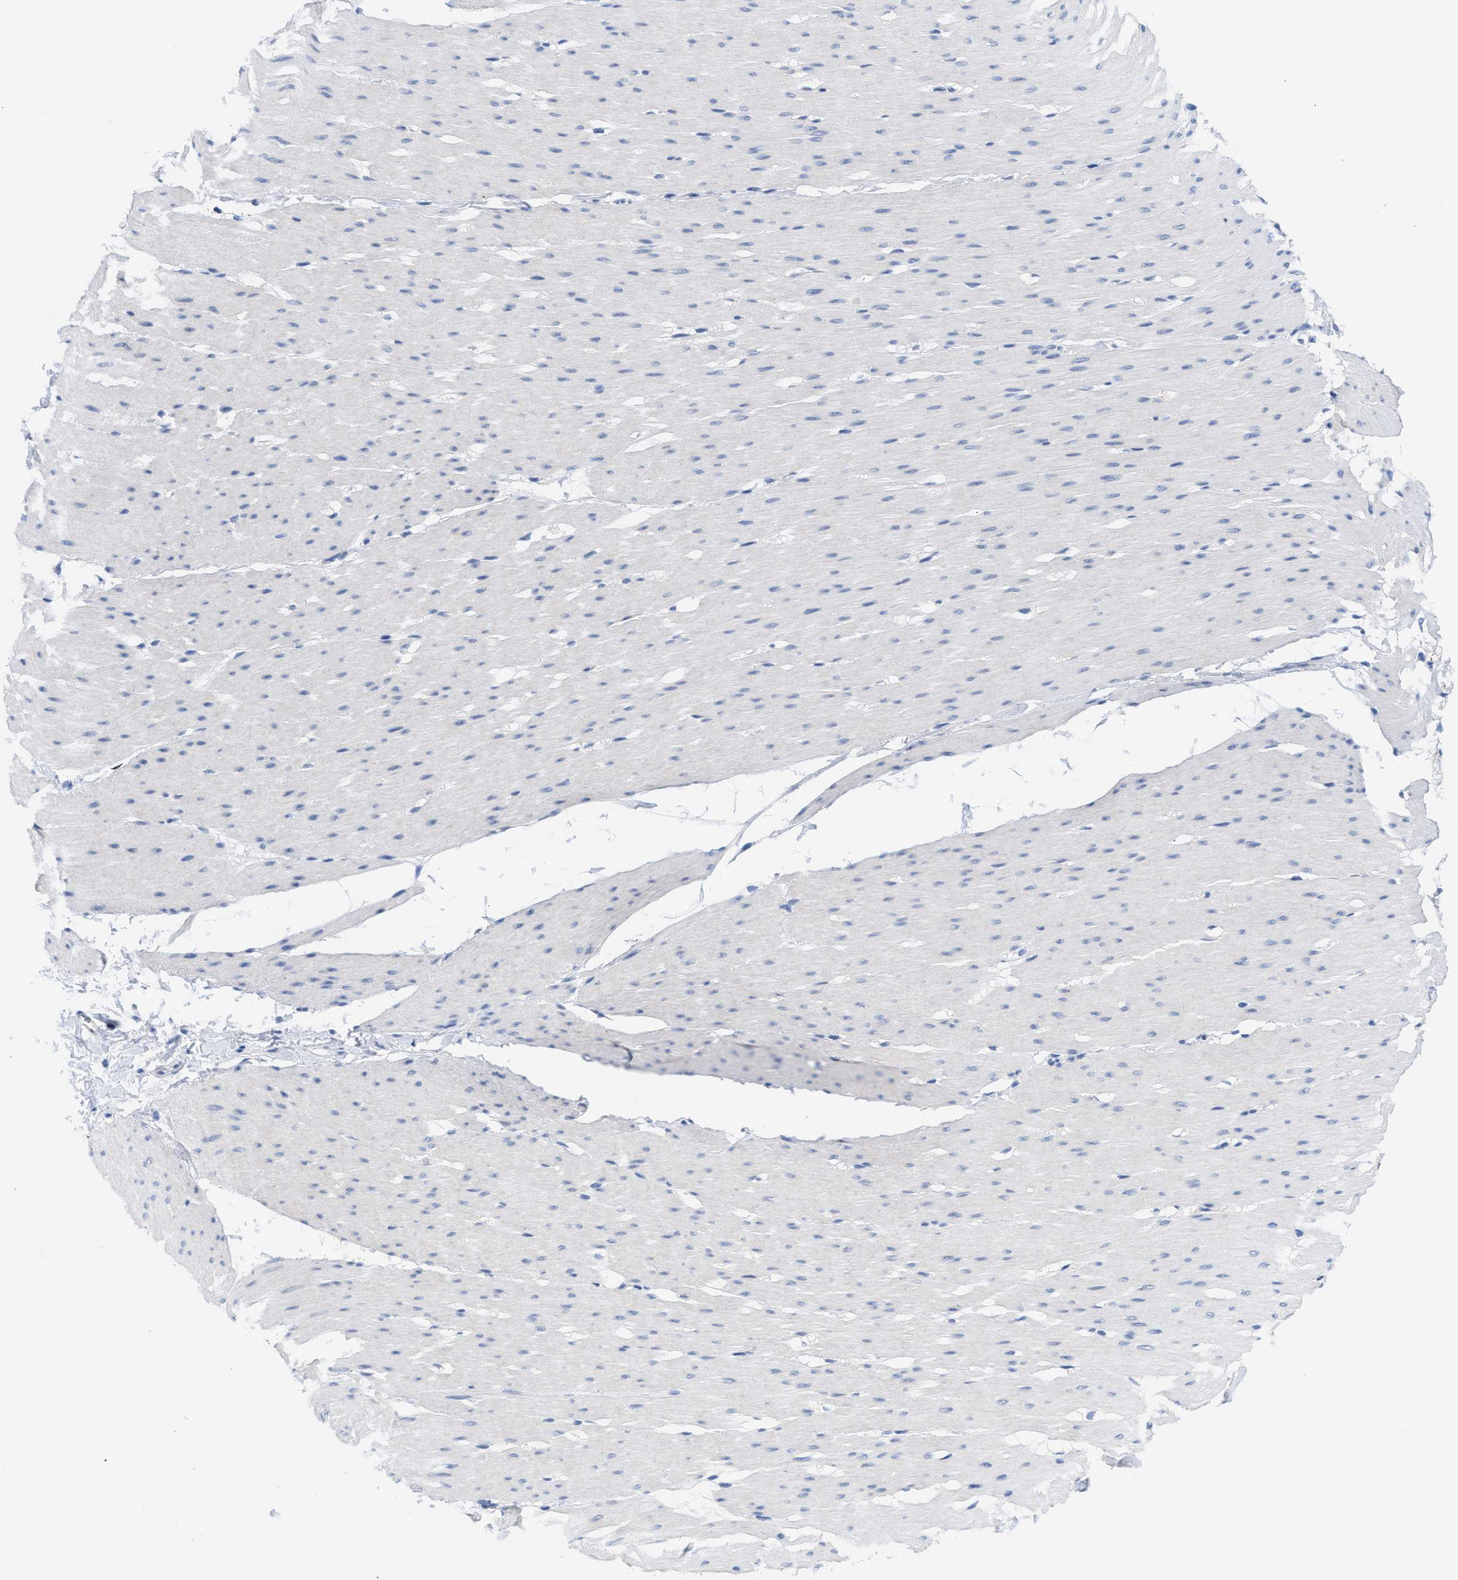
{"staining": {"intensity": "negative", "quantity": "none", "location": "none"}, "tissue": "smooth muscle", "cell_type": "Smooth muscle cells", "image_type": "normal", "snomed": [{"axis": "morphology", "description": "Normal tissue, NOS"}, {"axis": "topography", "description": "Smooth muscle"}, {"axis": "topography", "description": "Colon"}], "caption": "Immunohistochemistry (IHC) micrograph of benign smooth muscle: human smooth muscle stained with DAB (3,3'-diaminobenzidine) exhibits no significant protein staining in smooth muscle cells.", "gene": "PYY", "patient": {"sex": "male", "age": 67}}